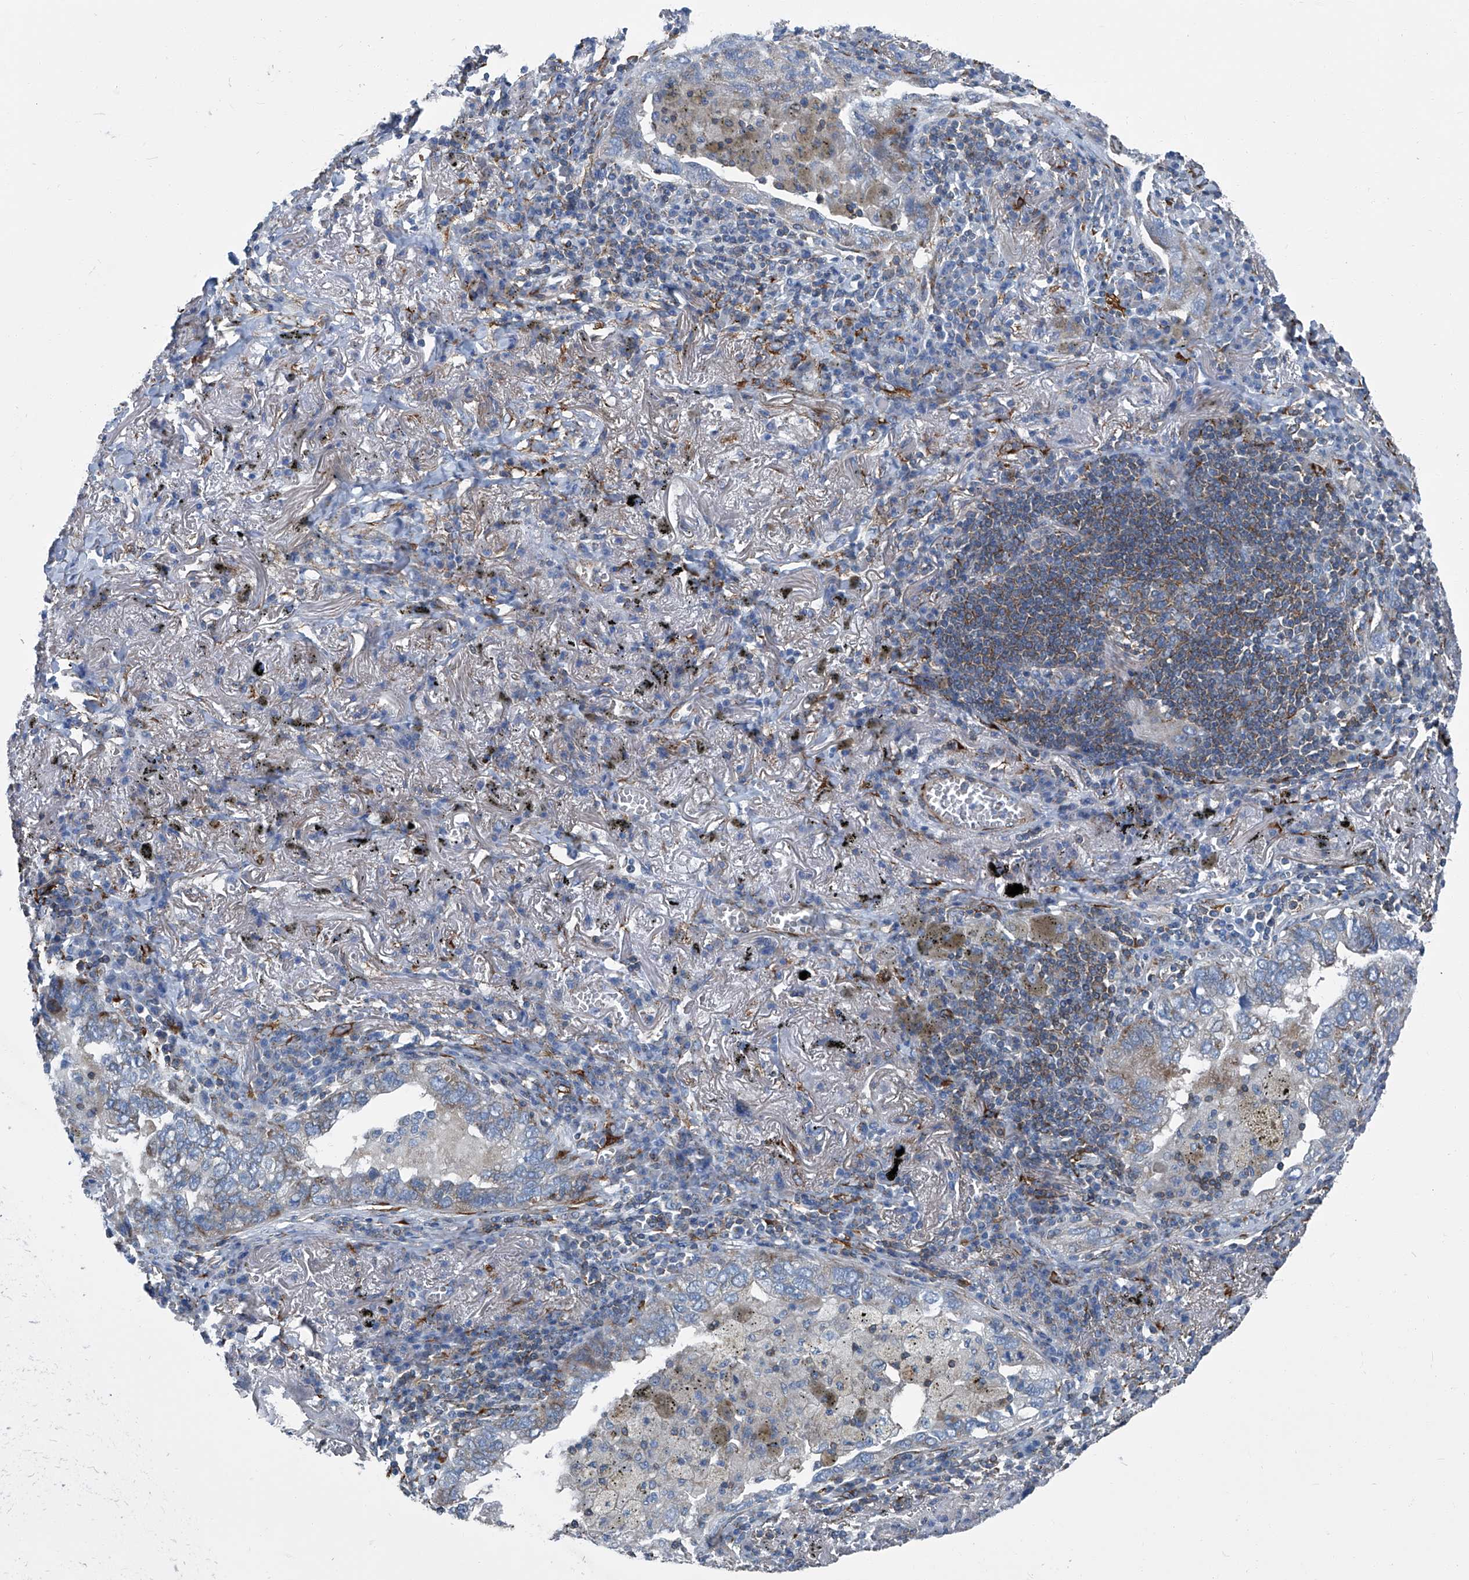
{"staining": {"intensity": "negative", "quantity": "none", "location": "none"}, "tissue": "lung cancer", "cell_type": "Tumor cells", "image_type": "cancer", "snomed": [{"axis": "morphology", "description": "Adenocarcinoma, NOS"}, {"axis": "topography", "description": "Lung"}], "caption": "Immunohistochemistry image of neoplastic tissue: human lung adenocarcinoma stained with DAB (3,3'-diaminobenzidine) shows no significant protein staining in tumor cells.", "gene": "SEPTIN7", "patient": {"sex": "male", "age": 65}}